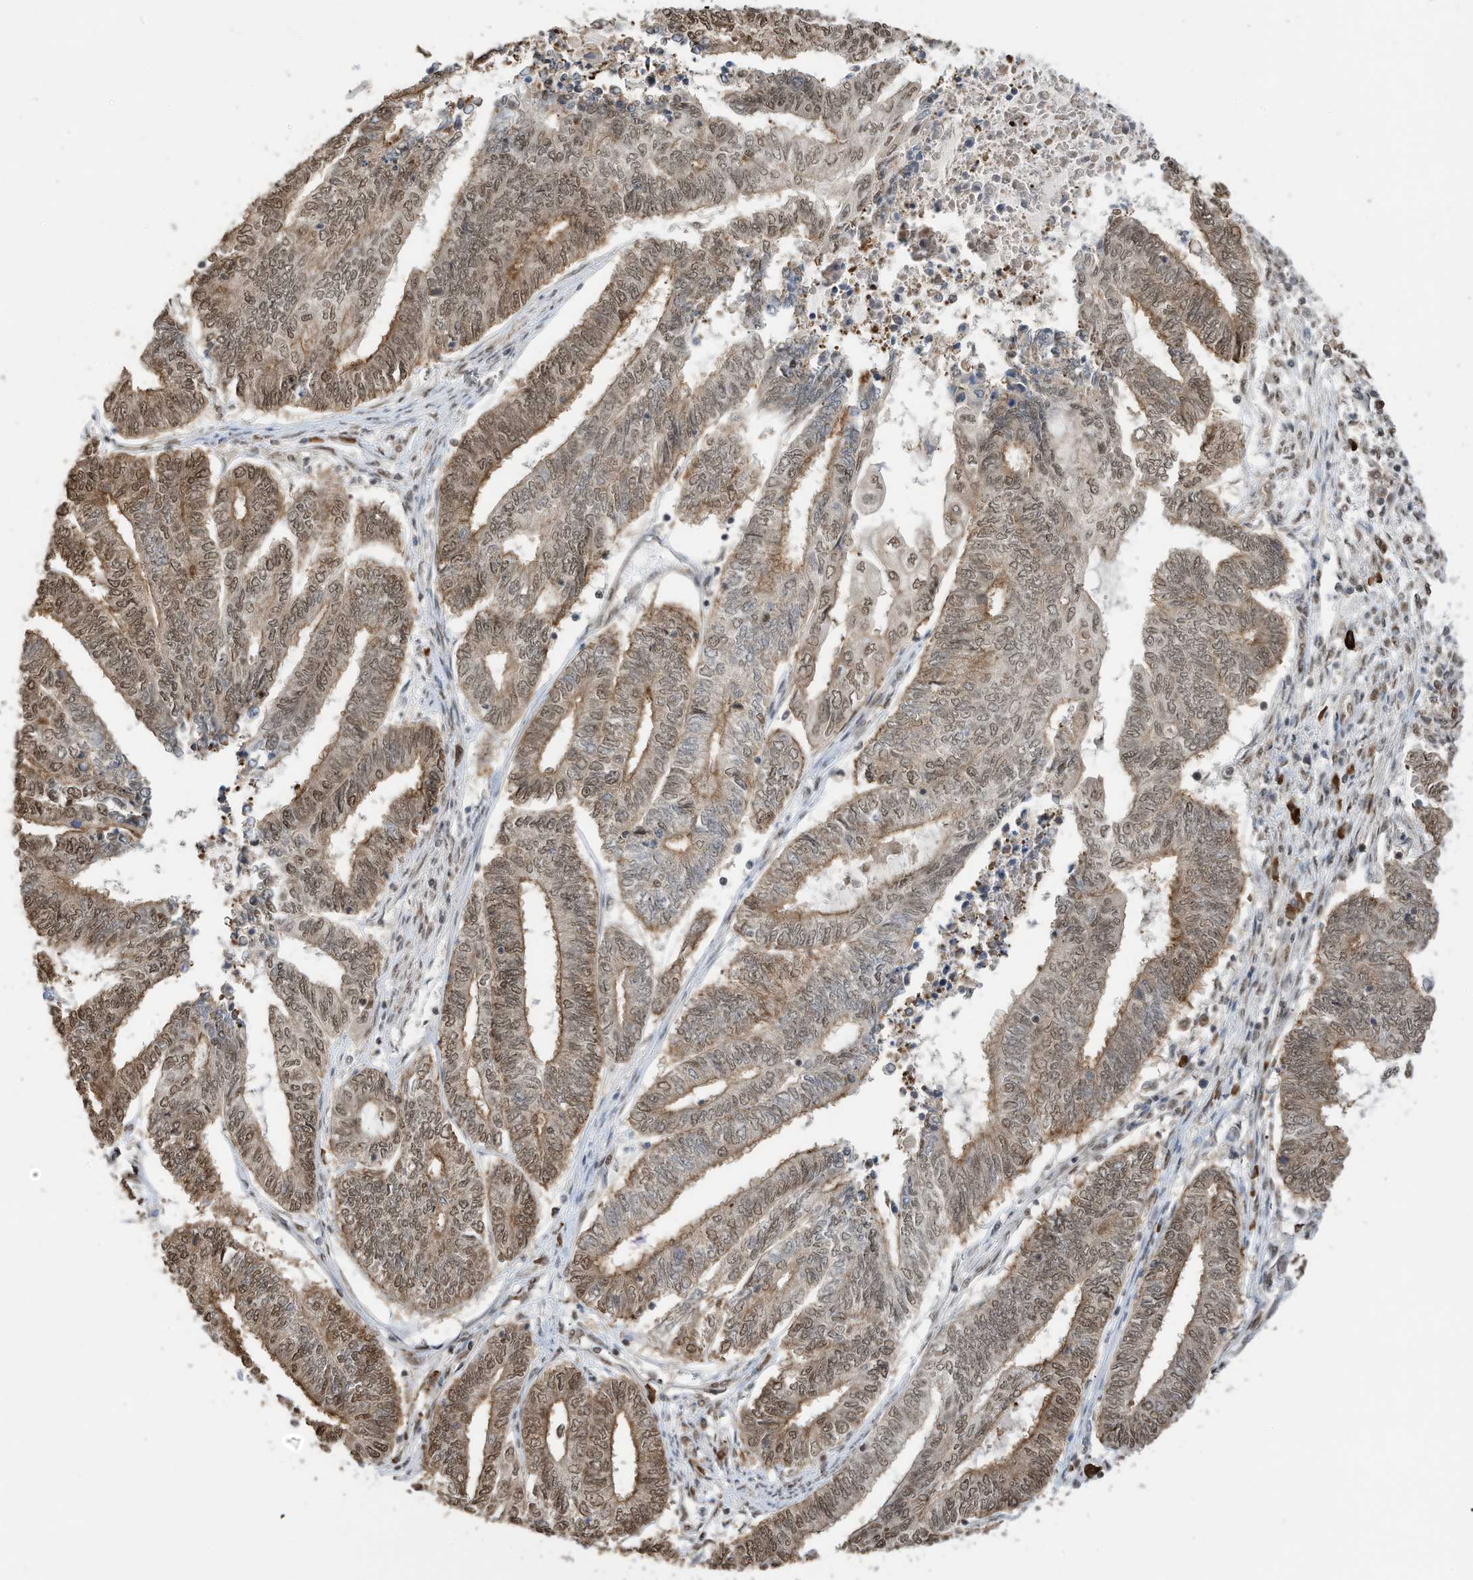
{"staining": {"intensity": "moderate", "quantity": ">75%", "location": "cytoplasmic/membranous,nuclear"}, "tissue": "endometrial cancer", "cell_type": "Tumor cells", "image_type": "cancer", "snomed": [{"axis": "morphology", "description": "Adenocarcinoma, NOS"}, {"axis": "topography", "description": "Uterus"}, {"axis": "topography", "description": "Endometrium"}], "caption": "High-power microscopy captured an IHC image of endometrial cancer, revealing moderate cytoplasmic/membranous and nuclear positivity in approximately >75% of tumor cells. The staining is performed using DAB (3,3'-diaminobenzidine) brown chromogen to label protein expression. The nuclei are counter-stained blue using hematoxylin.", "gene": "ZNF195", "patient": {"sex": "female", "age": 70}}